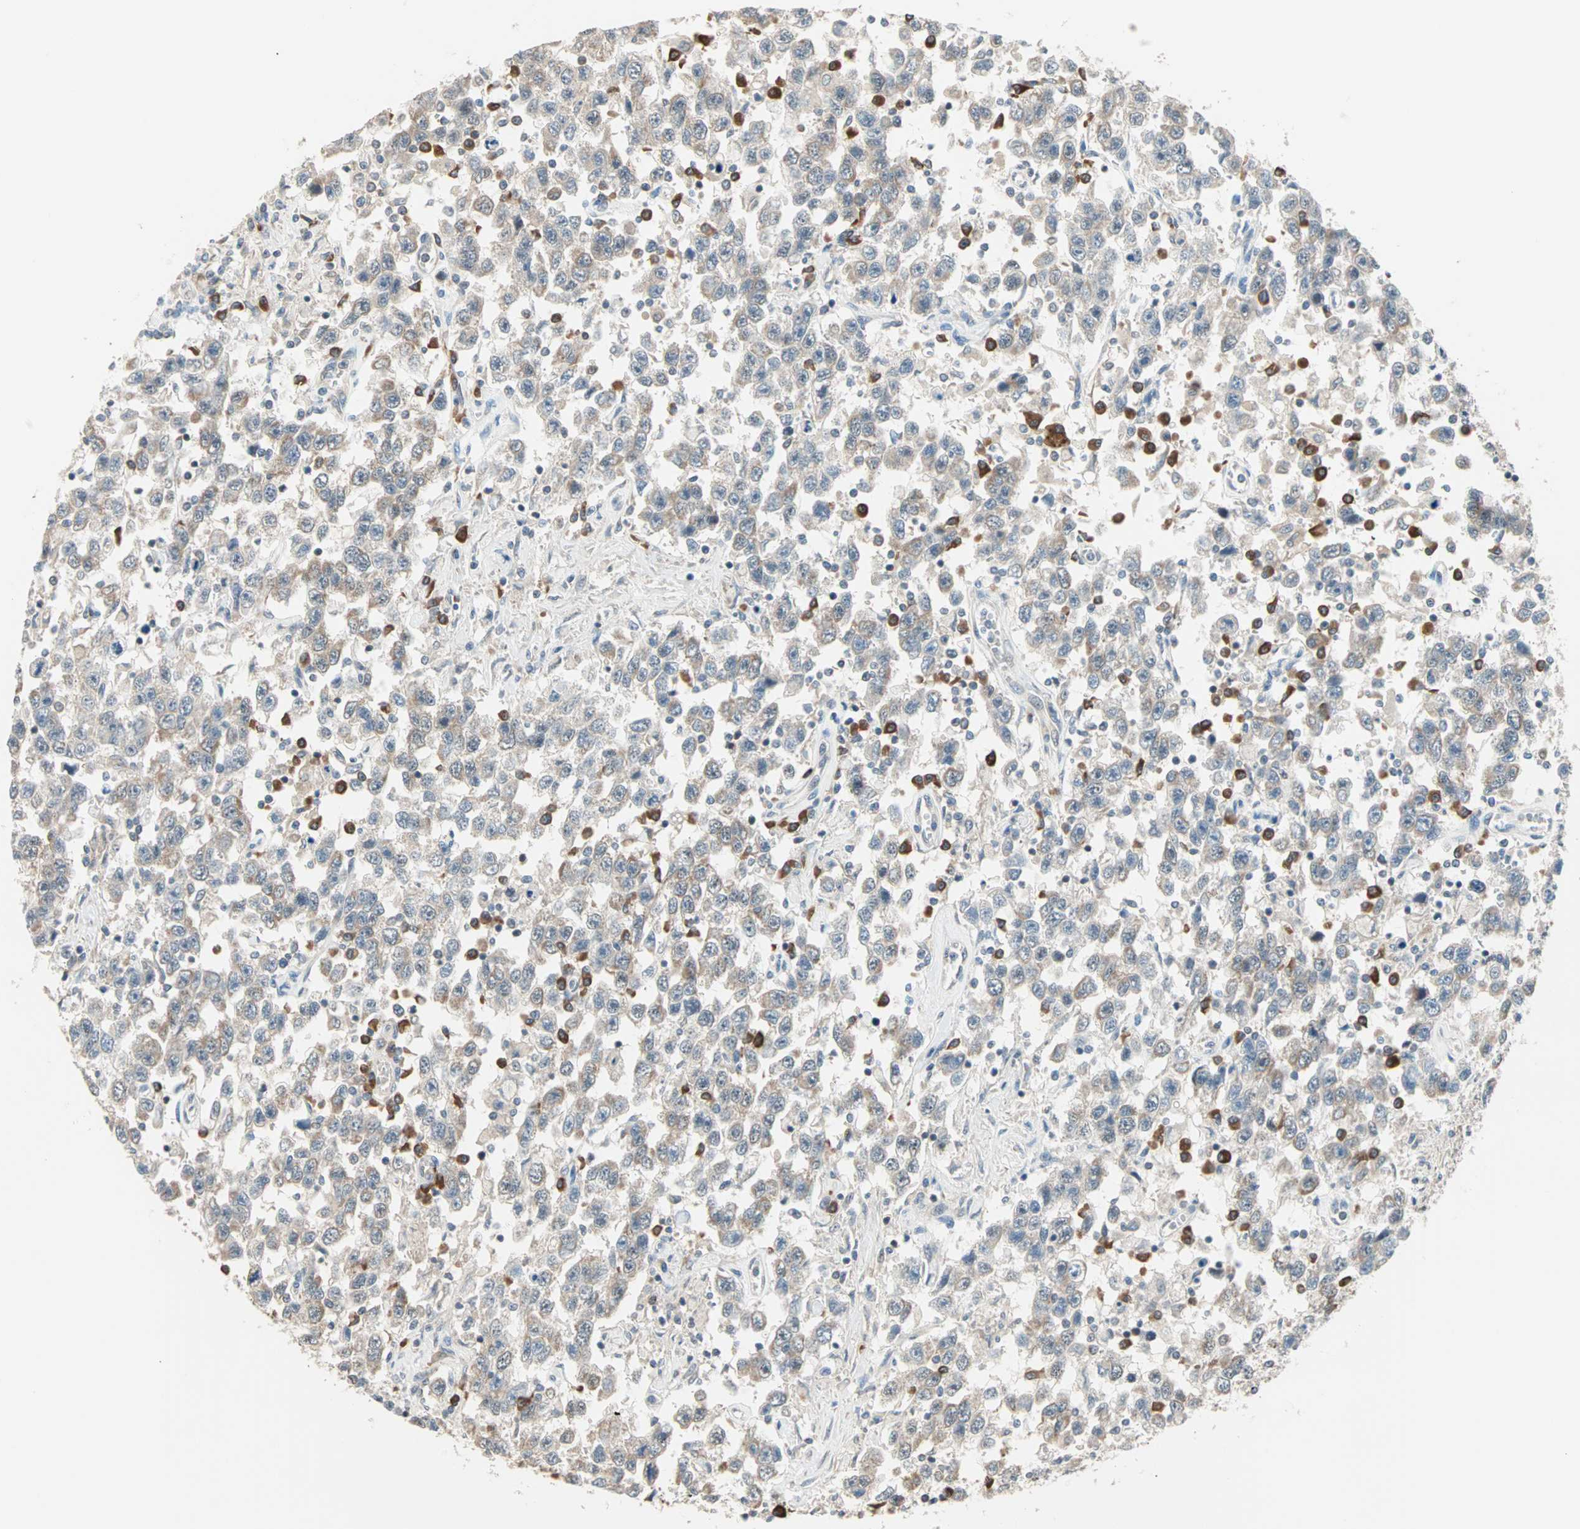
{"staining": {"intensity": "weak", "quantity": "25%-75%", "location": "cytoplasmic/membranous"}, "tissue": "testis cancer", "cell_type": "Tumor cells", "image_type": "cancer", "snomed": [{"axis": "morphology", "description": "Seminoma, NOS"}, {"axis": "topography", "description": "Testis"}], "caption": "This is an image of immunohistochemistry staining of testis cancer (seminoma), which shows weak staining in the cytoplasmic/membranous of tumor cells.", "gene": "SAR1A", "patient": {"sex": "male", "age": 41}}